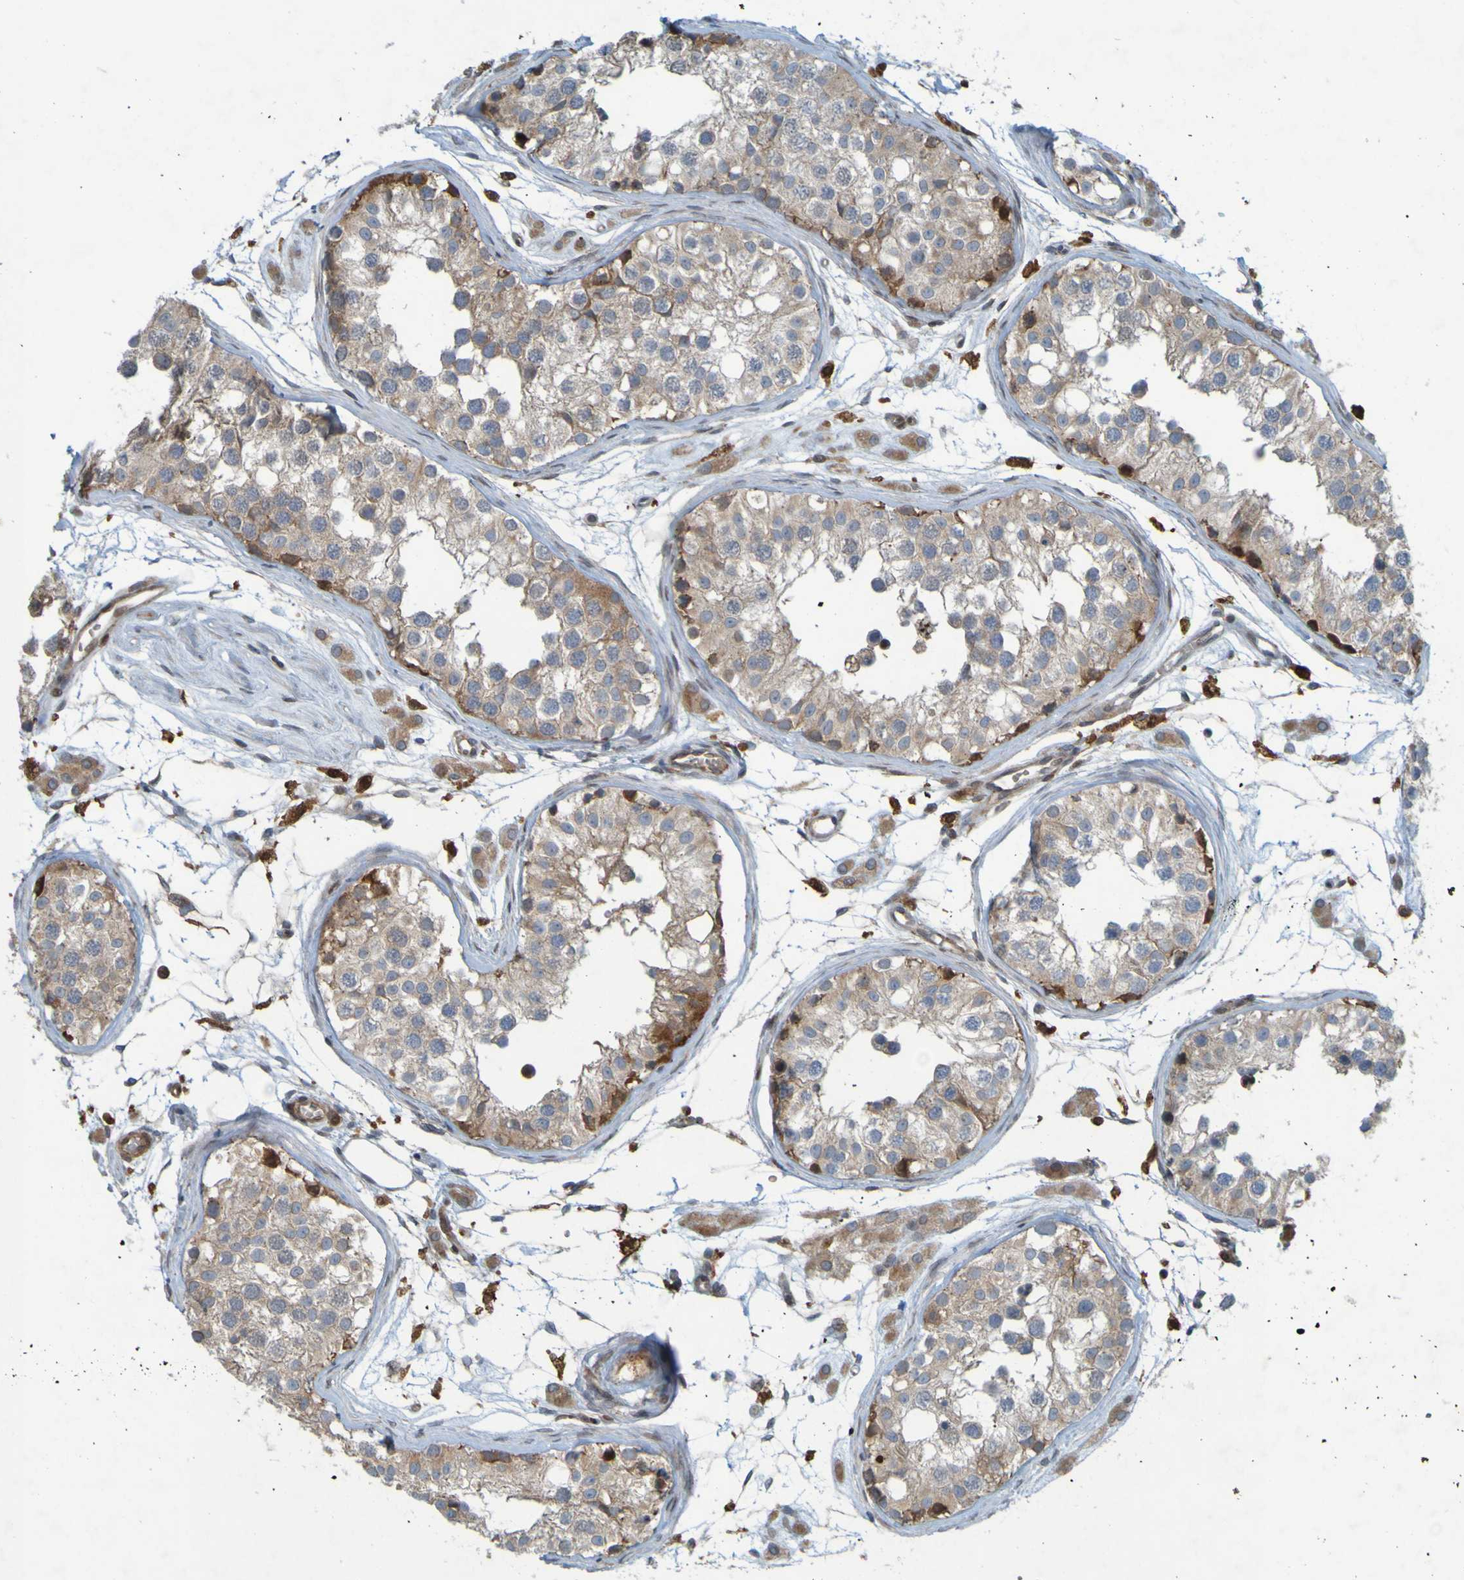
{"staining": {"intensity": "weak", "quantity": ">75%", "location": "cytoplasmic/membranous"}, "tissue": "testis", "cell_type": "Cells in seminiferous ducts", "image_type": "normal", "snomed": [{"axis": "morphology", "description": "Normal tissue, NOS"}, {"axis": "morphology", "description": "Adenocarcinoma, metastatic, NOS"}, {"axis": "topography", "description": "Testis"}], "caption": "This photomicrograph reveals IHC staining of normal testis, with low weak cytoplasmic/membranous staining in about >75% of cells in seminiferous ducts.", "gene": "GUCY1A1", "patient": {"sex": "male", "age": 26}}